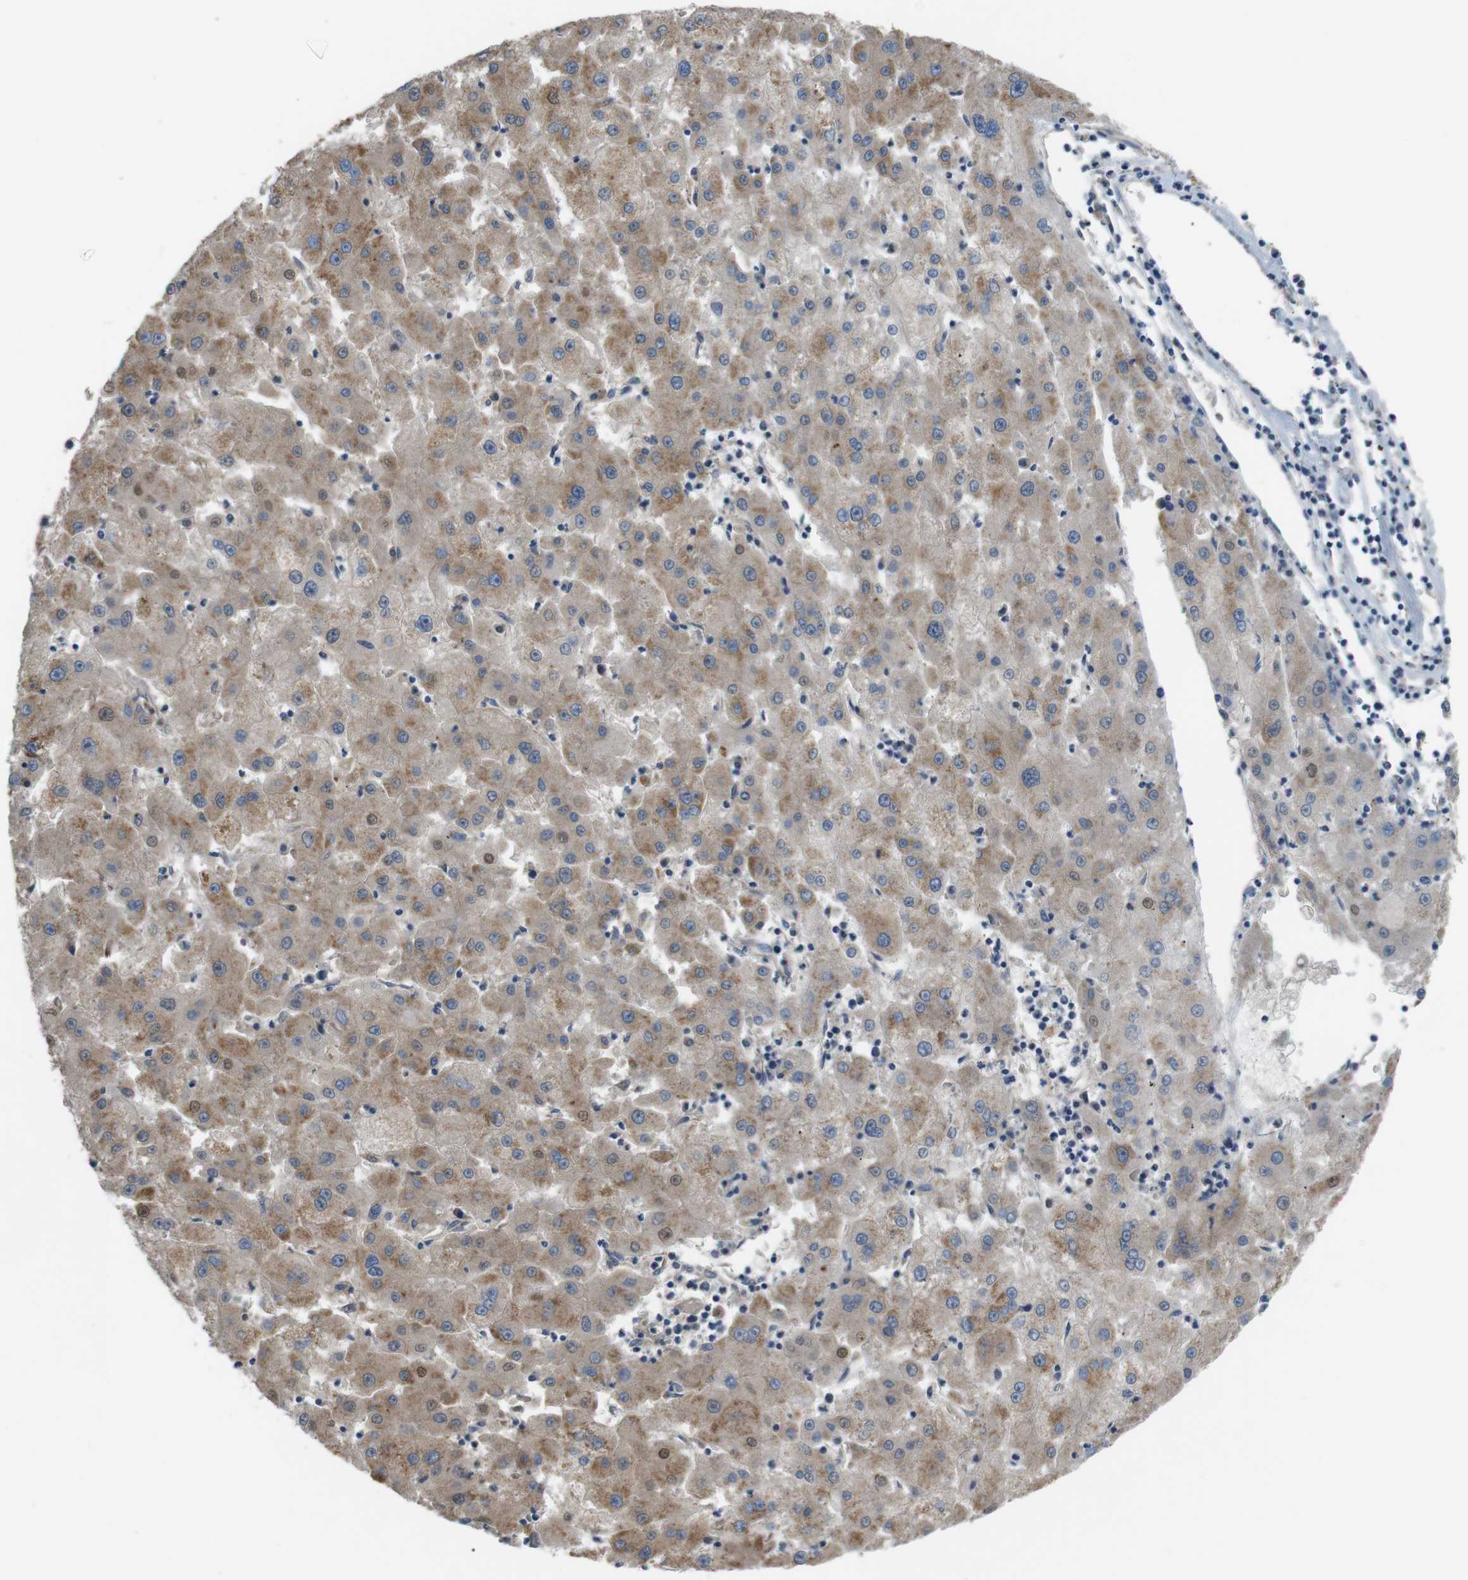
{"staining": {"intensity": "moderate", "quantity": ">75%", "location": "cytoplasmic/membranous"}, "tissue": "liver cancer", "cell_type": "Tumor cells", "image_type": "cancer", "snomed": [{"axis": "morphology", "description": "Carcinoma, Hepatocellular, NOS"}, {"axis": "topography", "description": "Liver"}], "caption": "IHC of human liver cancer (hepatocellular carcinoma) exhibits medium levels of moderate cytoplasmic/membranous staining in about >75% of tumor cells. The staining is performed using DAB brown chromogen to label protein expression. The nuclei are counter-stained blue using hematoxylin.", "gene": "BVES", "patient": {"sex": "male", "age": 72}}